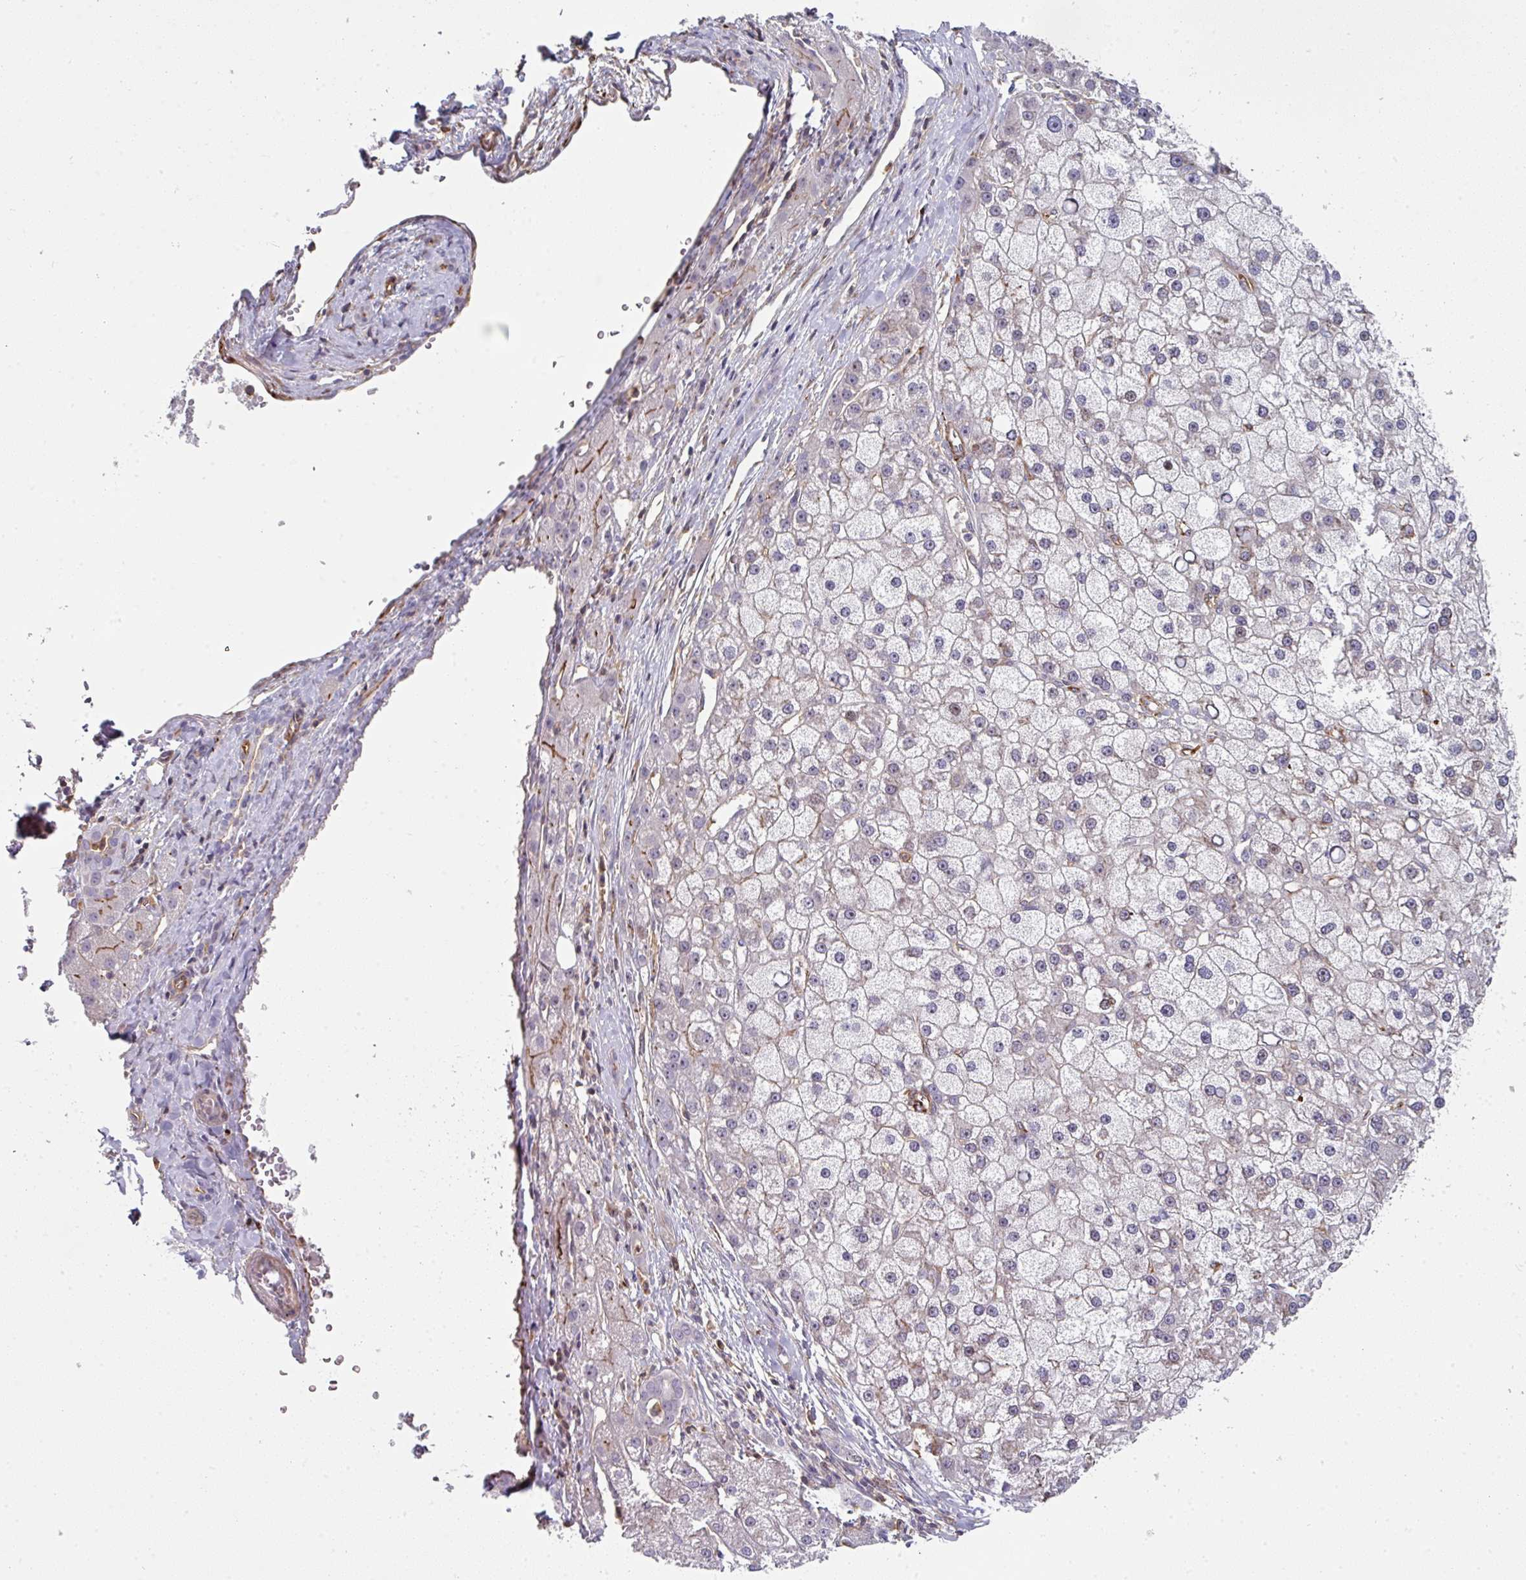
{"staining": {"intensity": "weak", "quantity": "25%-75%", "location": "cytoplasmic/membranous"}, "tissue": "liver cancer", "cell_type": "Tumor cells", "image_type": "cancer", "snomed": [{"axis": "morphology", "description": "Carcinoma, Hepatocellular, NOS"}, {"axis": "topography", "description": "Liver"}], "caption": "The photomicrograph reveals immunohistochemical staining of liver cancer. There is weak cytoplasmic/membranous expression is appreciated in about 25%-75% of tumor cells.", "gene": "BEND5", "patient": {"sex": "male", "age": 67}}